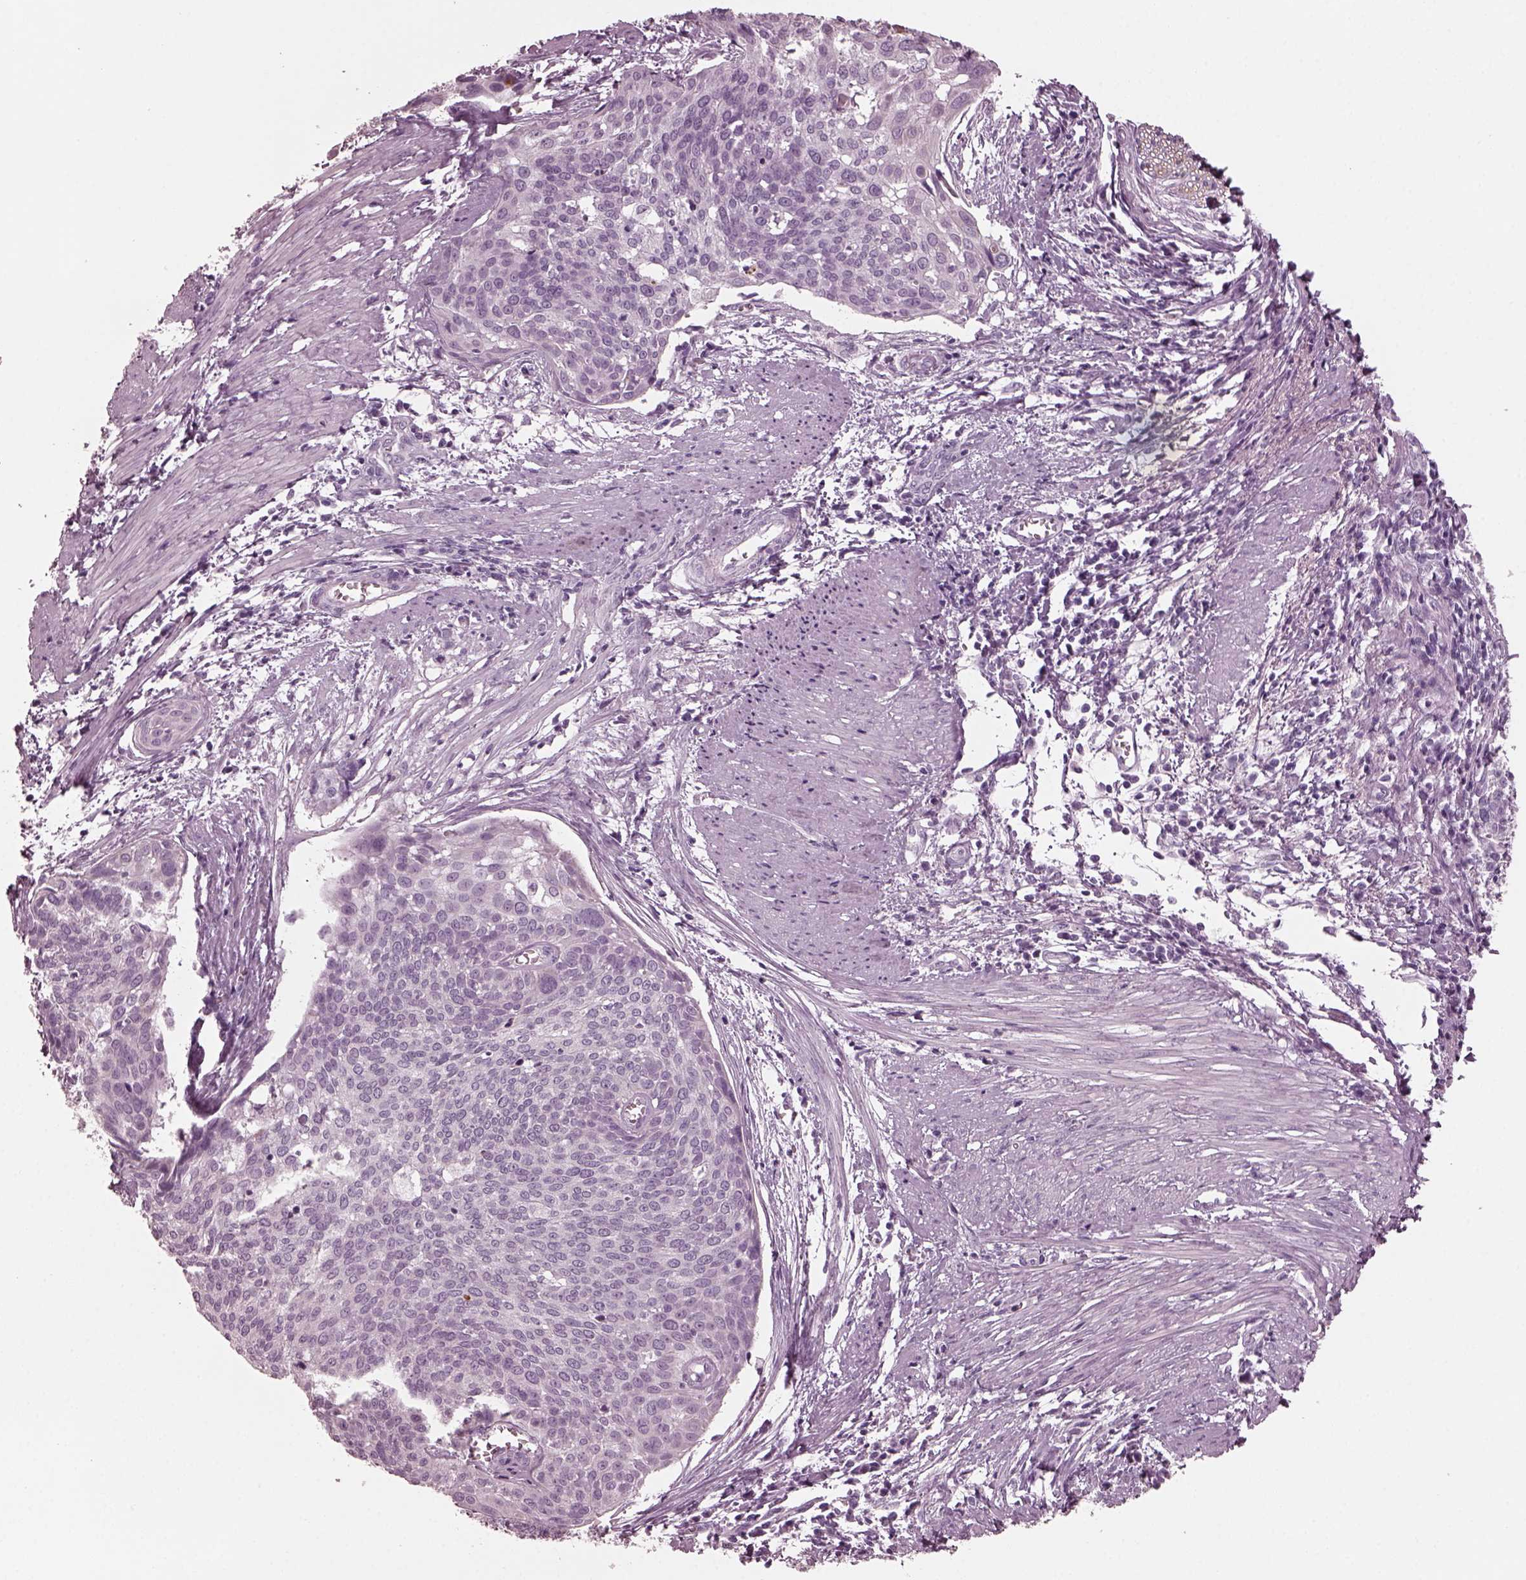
{"staining": {"intensity": "negative", "quantity": "none", "location": "none"}, "tissue": "cervical cancer", "cell_type": "Tumor cells", "image_type": "cancer", "snomed": [{"axis": "morphology", "description": "Squamous cell carcinoma, NOS"}, {"axis": "topography", "description": "Cervix"}], "caption": "A histopathology image of squamous cell carcinoma (cervical) stained for a protein reveals no brown staining in tumor cells. (Stains: DAB immunohistochemistry (IHC) with hematoxylin counter stain, Microscopy: brightfield microscopy at high magnification).", "gene": "GRM6", "patient": {"sex": "female", "age": 39}}